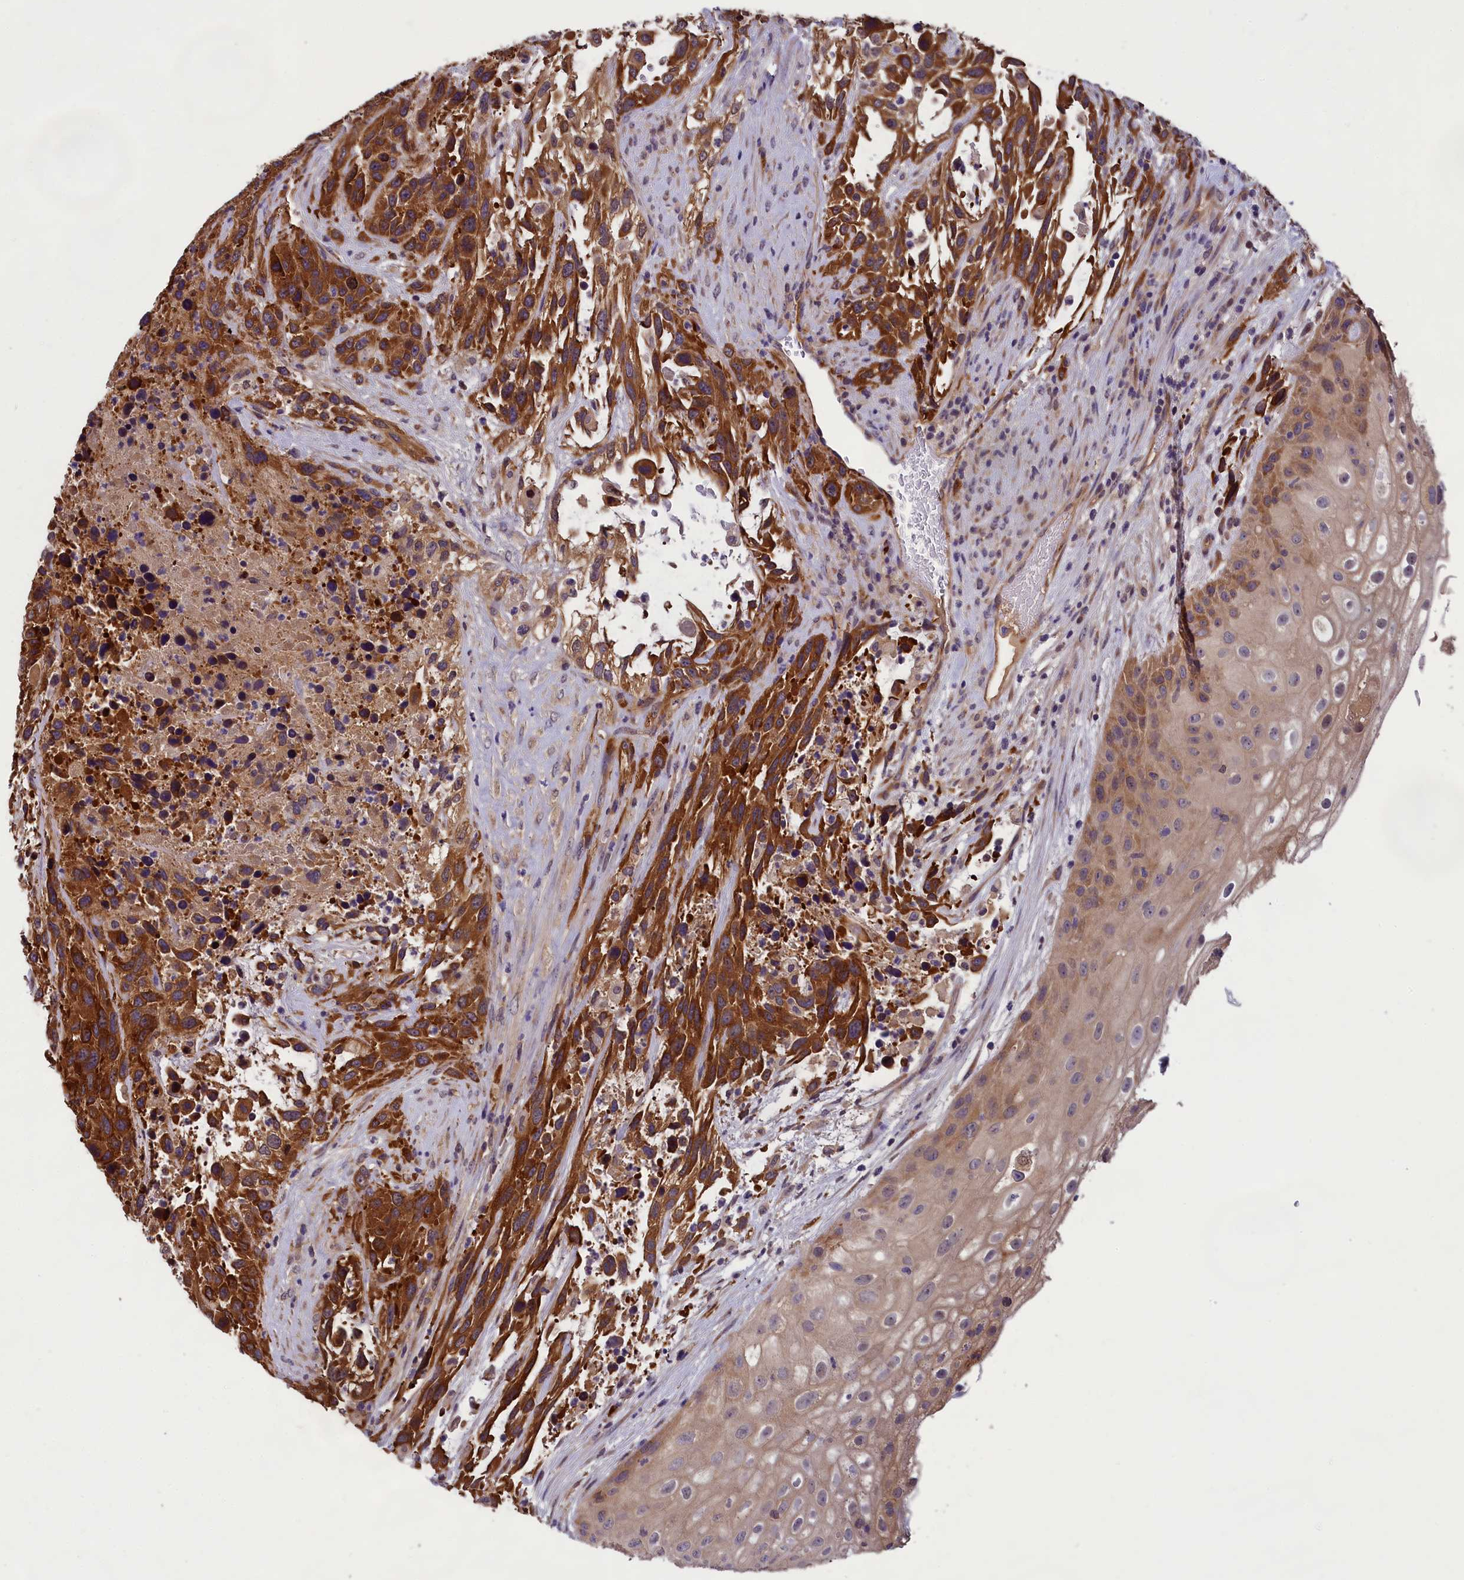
{"staining": {"intensity": "strong", "quantity": ">75%", "location": "cytoplasmic/membranous"}, "tissue": "urothelial cancer", "cell_type": "Tumor cells", "image_type": "cancer", "snomed": [{"axis": "morphology", "description": "Urothelial carcinoma, High grade"}, {"axis": "topography", "description": "Urinary bladder"}], "caption": "DAB immunohistochemical staining of human high-grade urothelial carcinoma exhibits strong cytoplasmic/membranous protein staining in approximately >75% of tumor cells.", "gene": "ABCC8", "patient": {"sex": "female", "age": 70}}